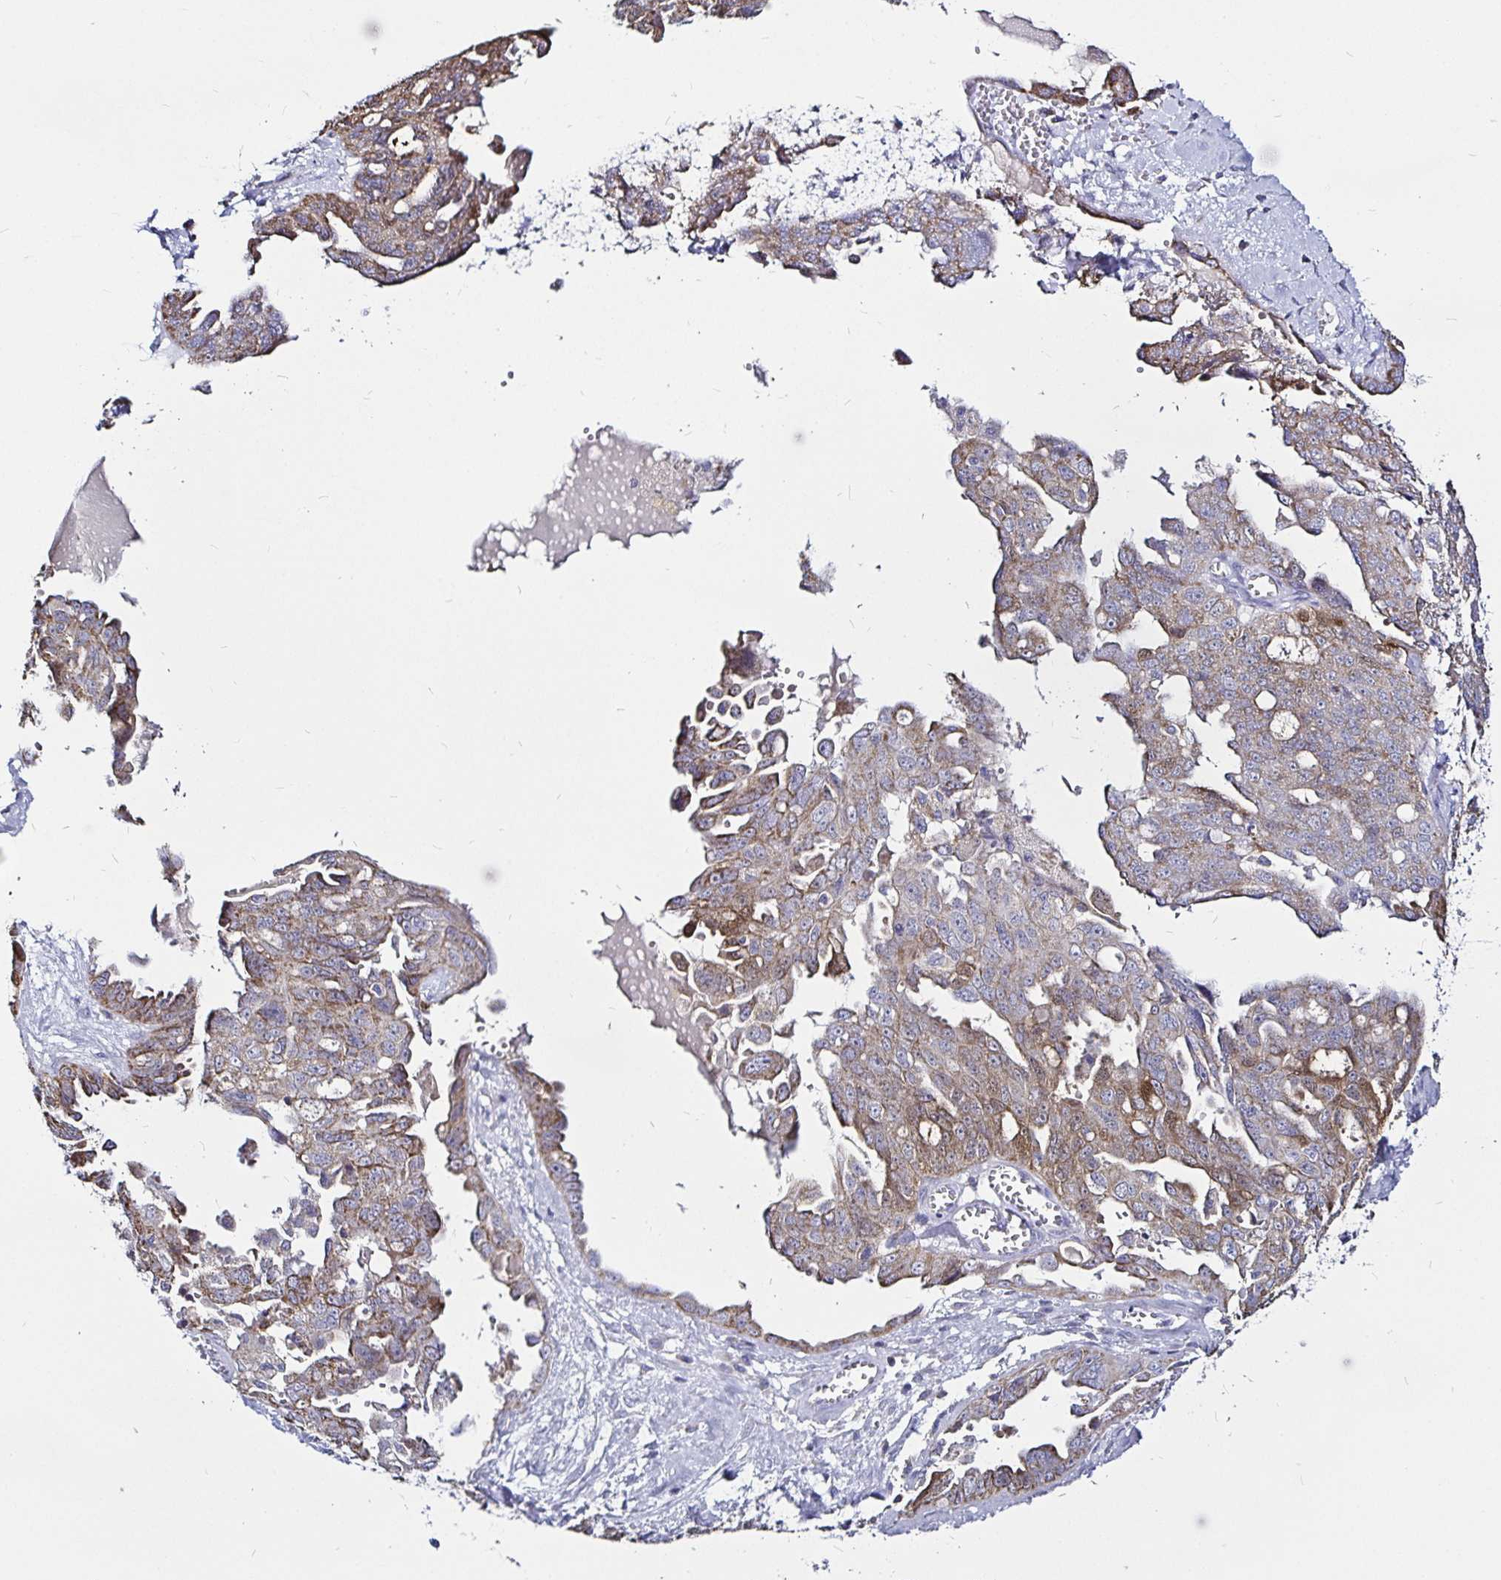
{"staining": {"intensity": "moderate", "quantity": "25%-75%", "location": "cytoplasmic/membranous"}, "tissue": "ovarian cancer", "cell_type": "Tumor cells", "image_type": "cancer", "snomed": [{"axis": "morphology", "description": "Carcinoma, endometroid"}, {"axis": "topography", "description": "Ovary"}], "caption": "Ovarian endometroid carcinoma stained with a brown dye reveals moderate cytoplasmic/membranous positive positivity in about 25%-75% of tumor cells.", "gene": "PGAM2", "patient": {"sex": "female", "age": 70}}